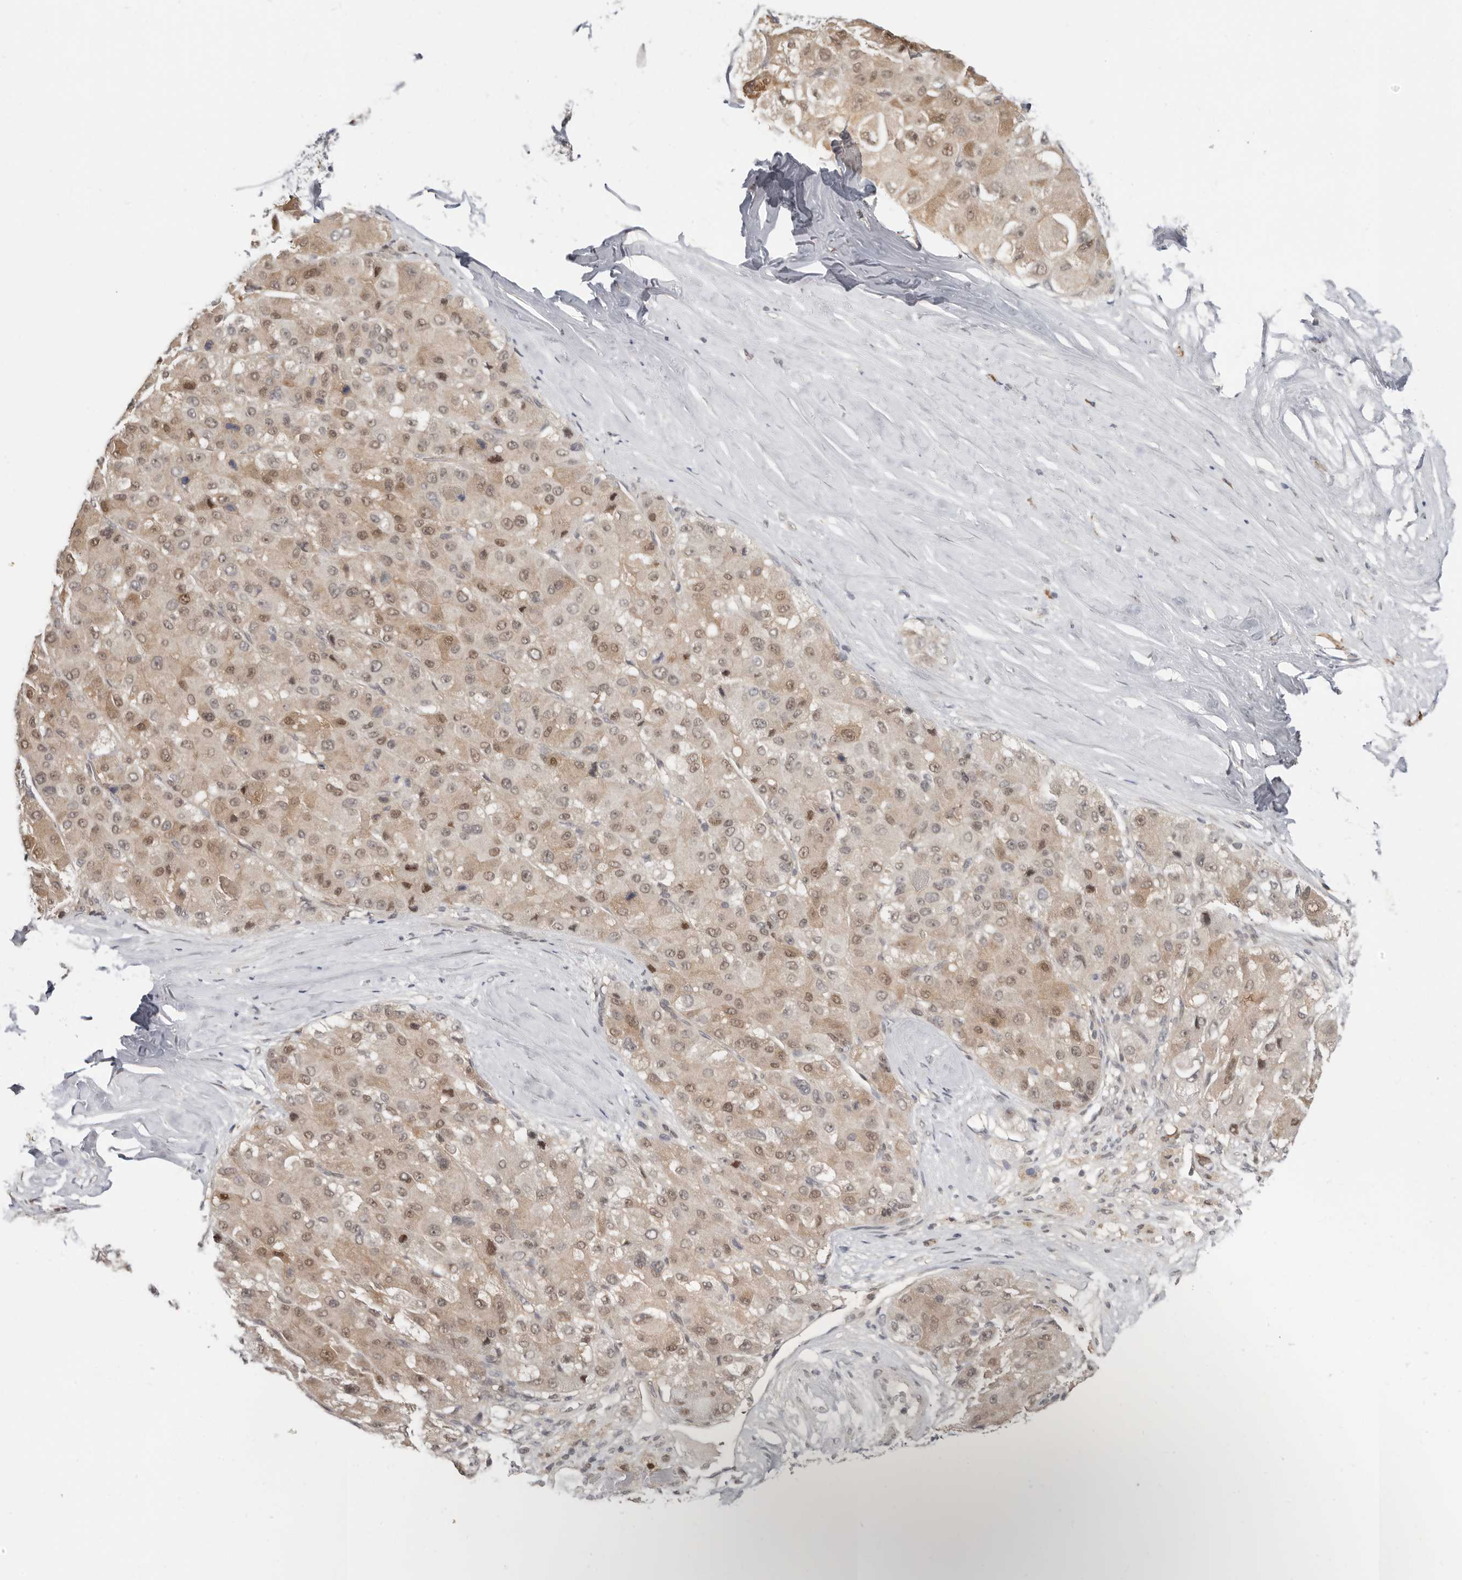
{"staining": {"intensity": "moderate", "quantity": ">75%", "location": "cytoplasmic/membranous,nuclear"}, "tissue": "liver cancer", "cell_type": "Tumor cells", "image_type": "cancer", "snomed": [{"axis": "morphology", "description": "Carcinoma, Hepatocellular, NOS"}, {"axis": "topography", "description": "Liver"}], "caption": "Immunohistochemistry (IHC) image of neoplastic tissue: human hepatocellular carcinoma (liver) stained using immunohistochemistry (IHC) exhibits medium levels of moderate protein expression localized specifically in the cytoplasmic/membranous and nuclear of tumor cells, appearing as a cytoplasmic/membranous and nuclear brown color.", "gene": "LARP7", "patient": {"sex": "male", "age": 80}}